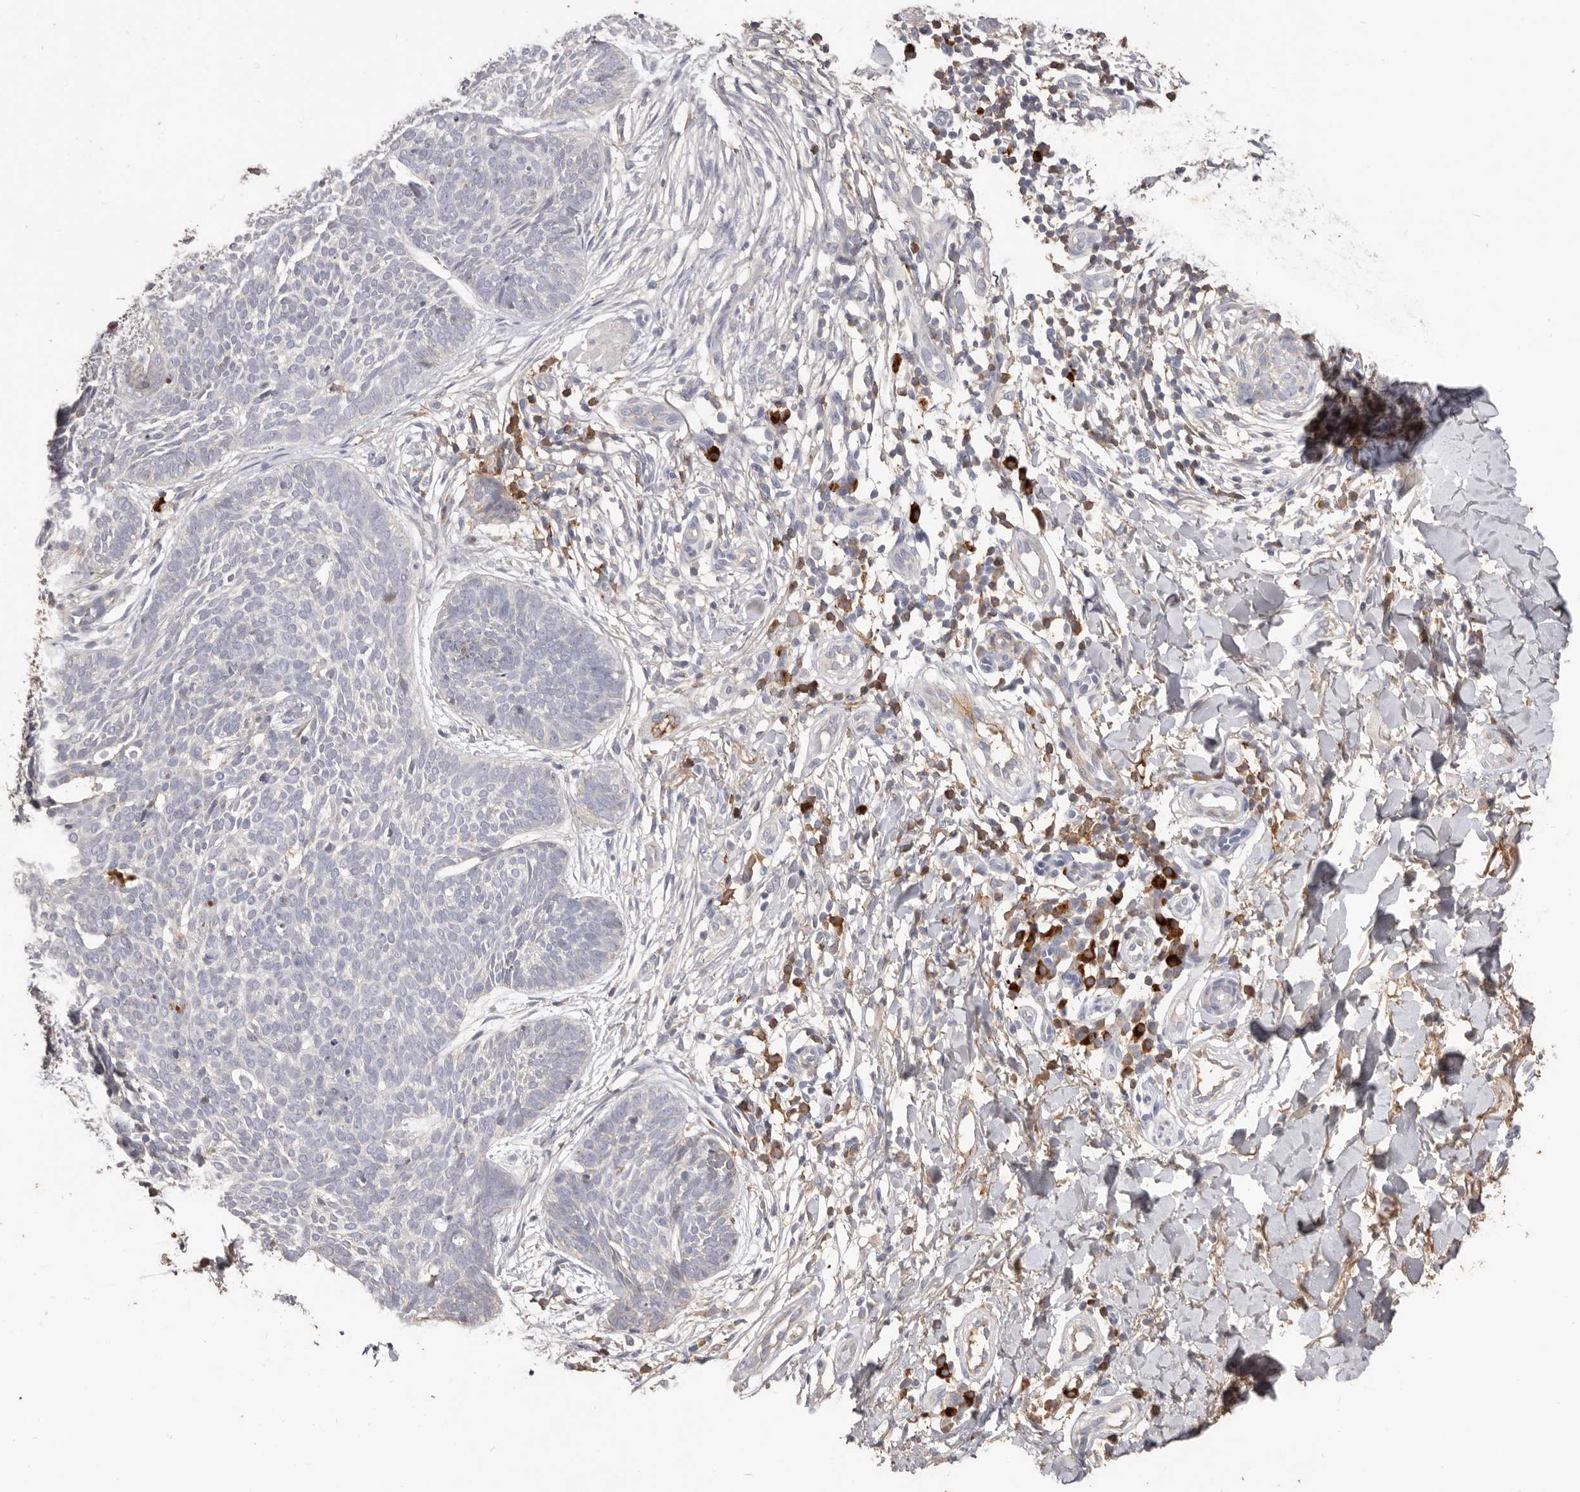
{"staining": {"intensity": "negative", "quantity": "none", "location": "none"}, "tissue": "skin cancer", "cell_type": "Tumor cells", "image_type": "cancer", "snomed": [{"axis": "morphology", "description": "Basal cell carcinoma"}, {"axis": "topography", "description": "Skin"}], "caption": "Tumor cells show no significant protein positivity in basal cell carcinoma (skin).", "gene": "HCAR2", "patient": {"sex": "female", "age": 64}}